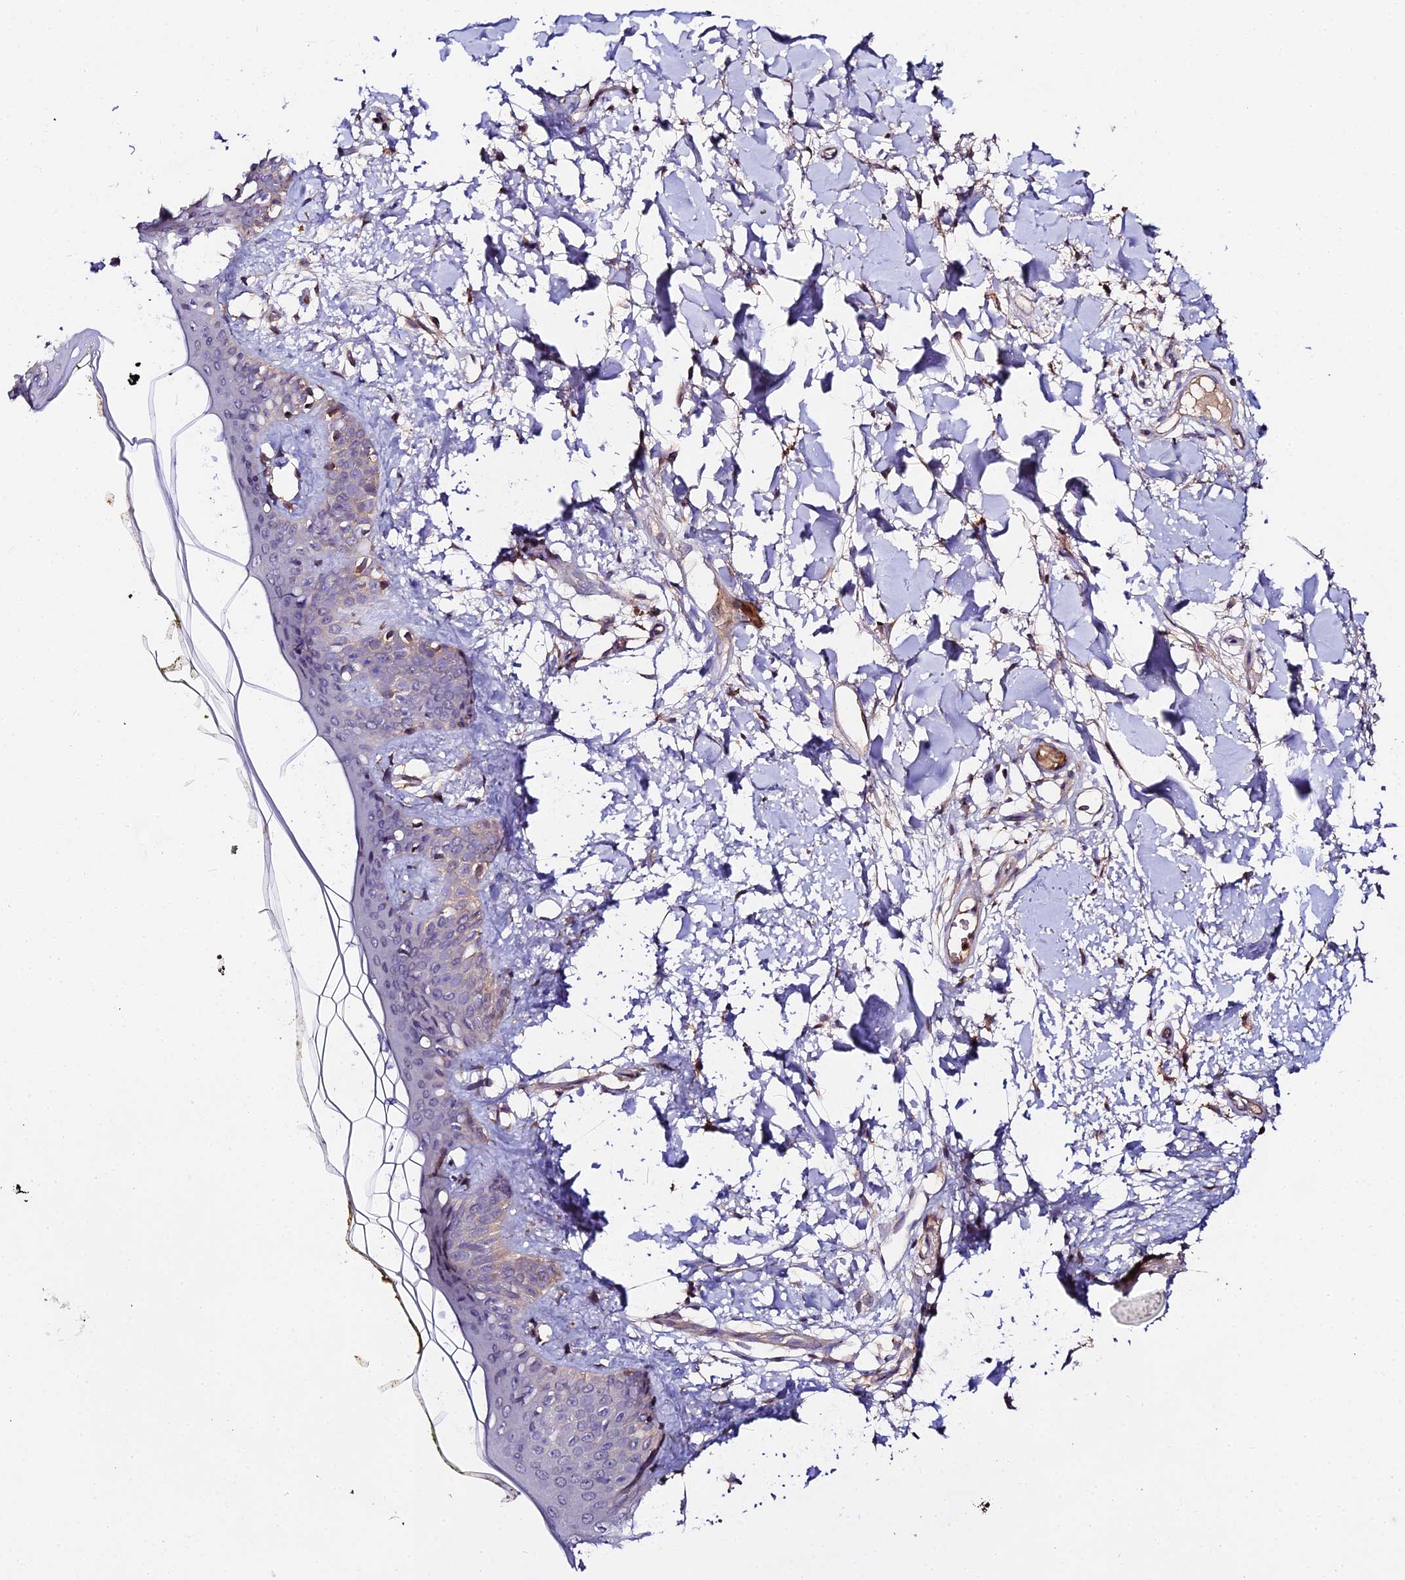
{"staining": {"intensity": "moderate", "quantity": ">75%", "location": "cytoplasmic/membranous"}, "tissue": "skin", "cell_type": "Fibroblasts", "image_type": "normal", "snomed": [{"axis": "morphology", "description": "Normal tissue, NOS"}, {"axis": "topography", "description": "Skin"}], "caption": "Brown immunohistochemical staining in unremarkable human skin reveals moderate cytoplasmic/membranous positivity in about >75% of fibroblasts.", "gene": "ZBED8", "patient": {"sex": "female", "age": 34}}